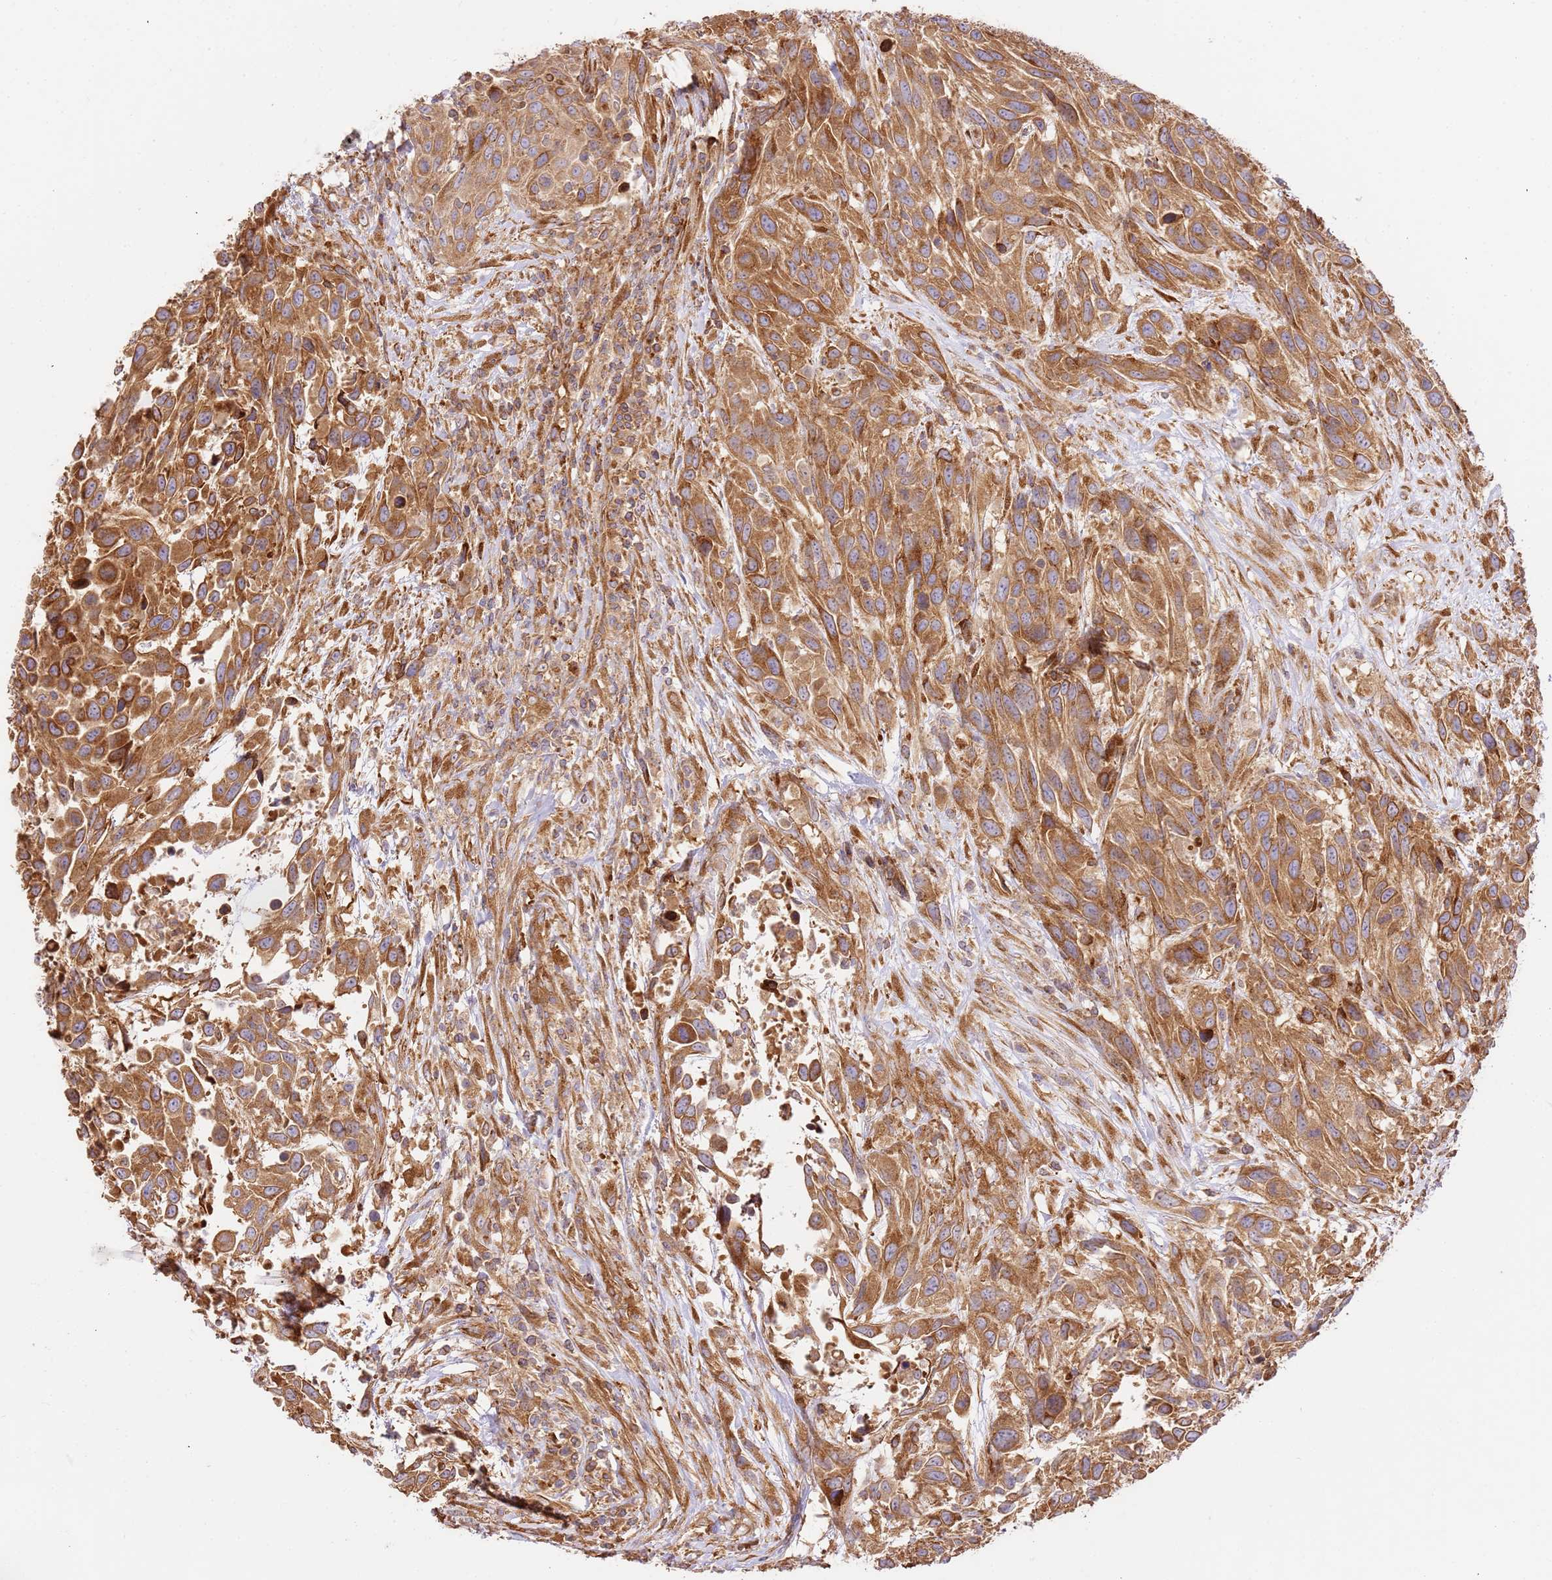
{"staining": {"intensity": "moderate", "quantity": ">75%", "location": "cytoplasmic/membranous"}, "tissue": "urothelial cancer", "cell_type": "Tumor cells", "image_type": "cancer", "snomed": [{"axis": "morphology", "description": "Urothelial carcinoma, High grade"}, {"axis": "topography", "description": "Urinary bladder"}], "caption": "IHC of human urothelial cancer shows medium levels of moderate cytoplasmic/membranous expression in about >75% of tumor cells.", "gene": "ZBTB39", "patient": {"sex": "female", "age": 70}}